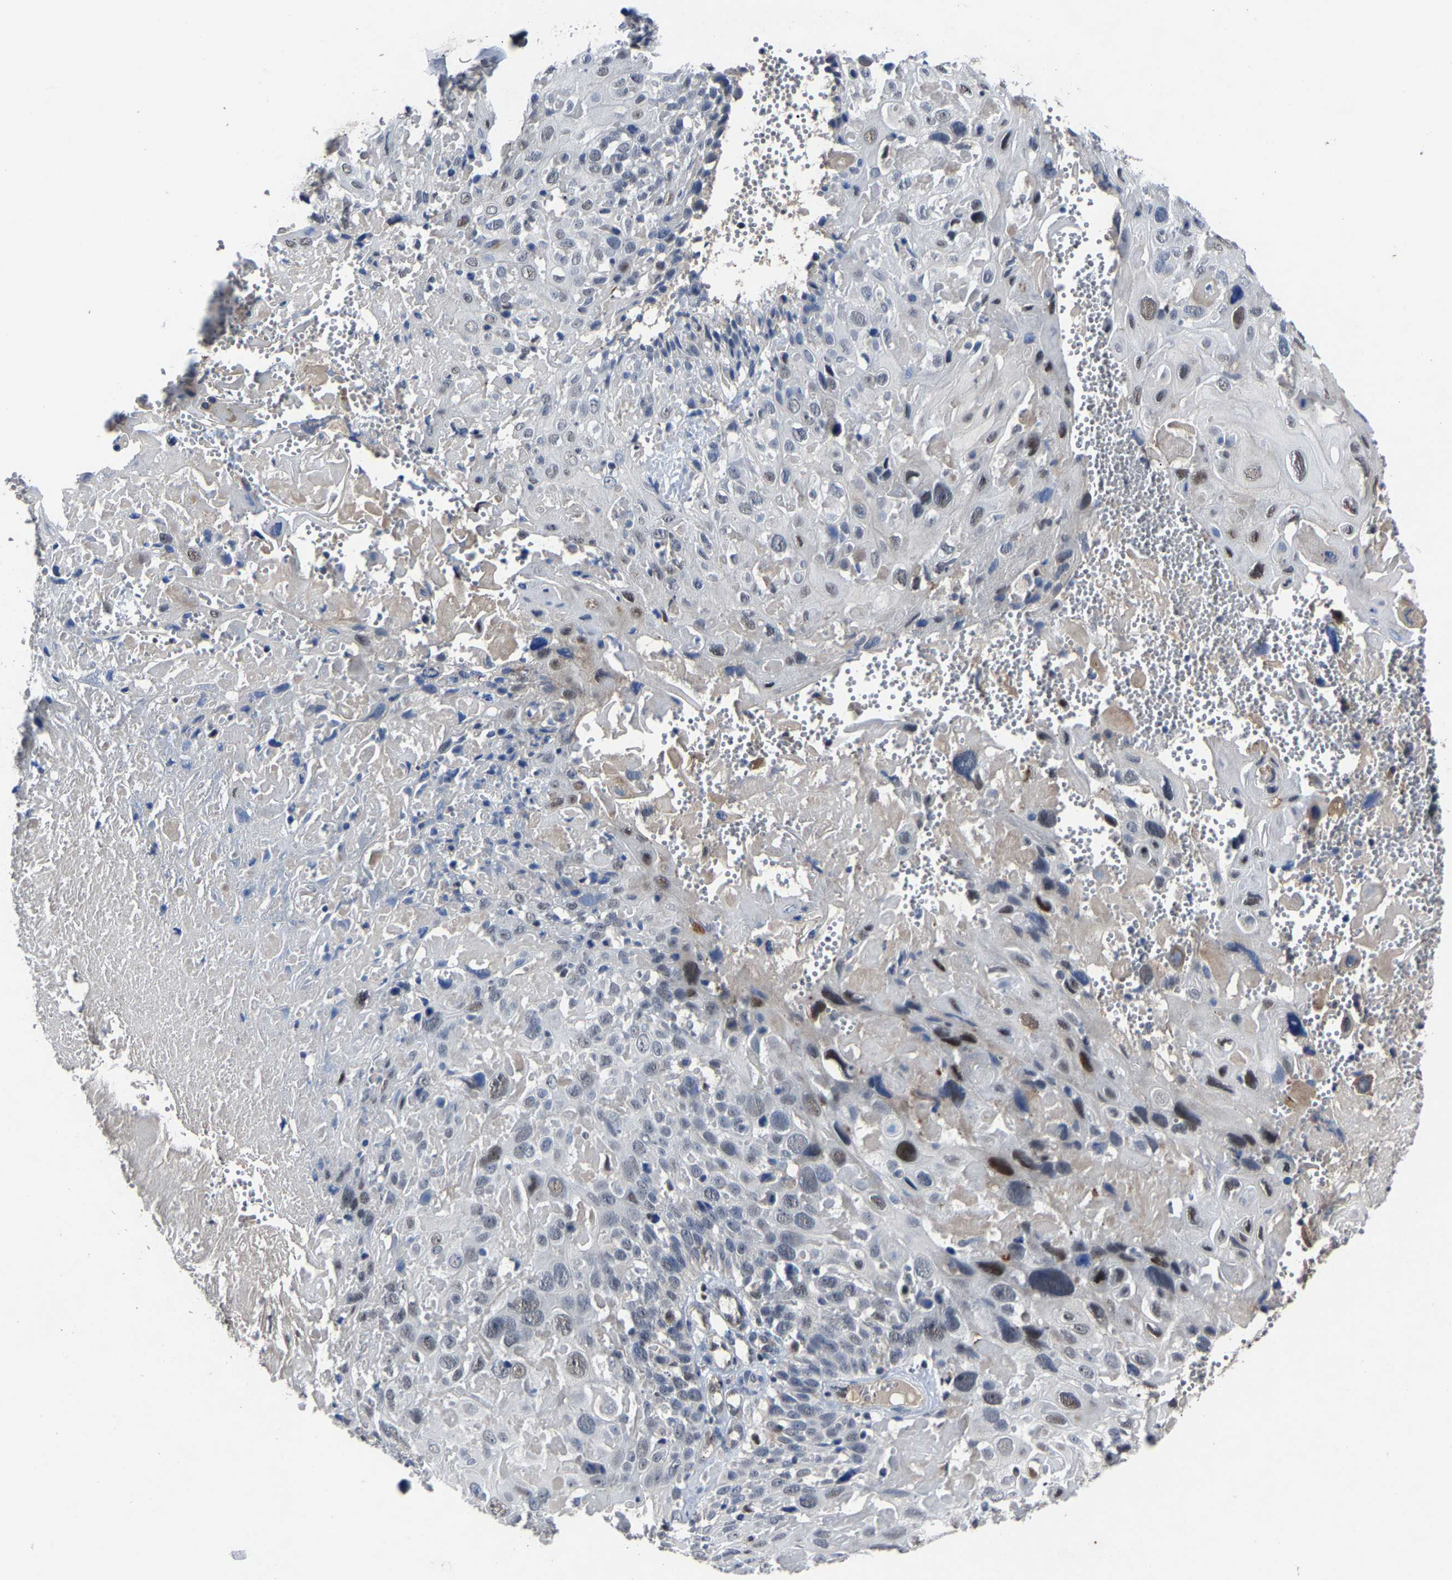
{"staining": {"intensity": "moderate", "quantity": "<25%", "location": "nuclear"}, "tissue": "cervical cancer", "cell_type": "Tumor cells", "image_type": "cancer", "snomed": [{"axis": "morphology", "description": "Squamous cell carcinoma, NOS"}, {"axis": "topography", "description": "Cervix"}], "caption": "Immunohistochemistry (IHC) photomicrograph of cervical cancer stained for a protein (brown), which reveals low levels of moderate nuclear positivity in approximately <25% of tumor cells.", "gene": "LSM8", "patient": {"sex": "female", "age": 74}}